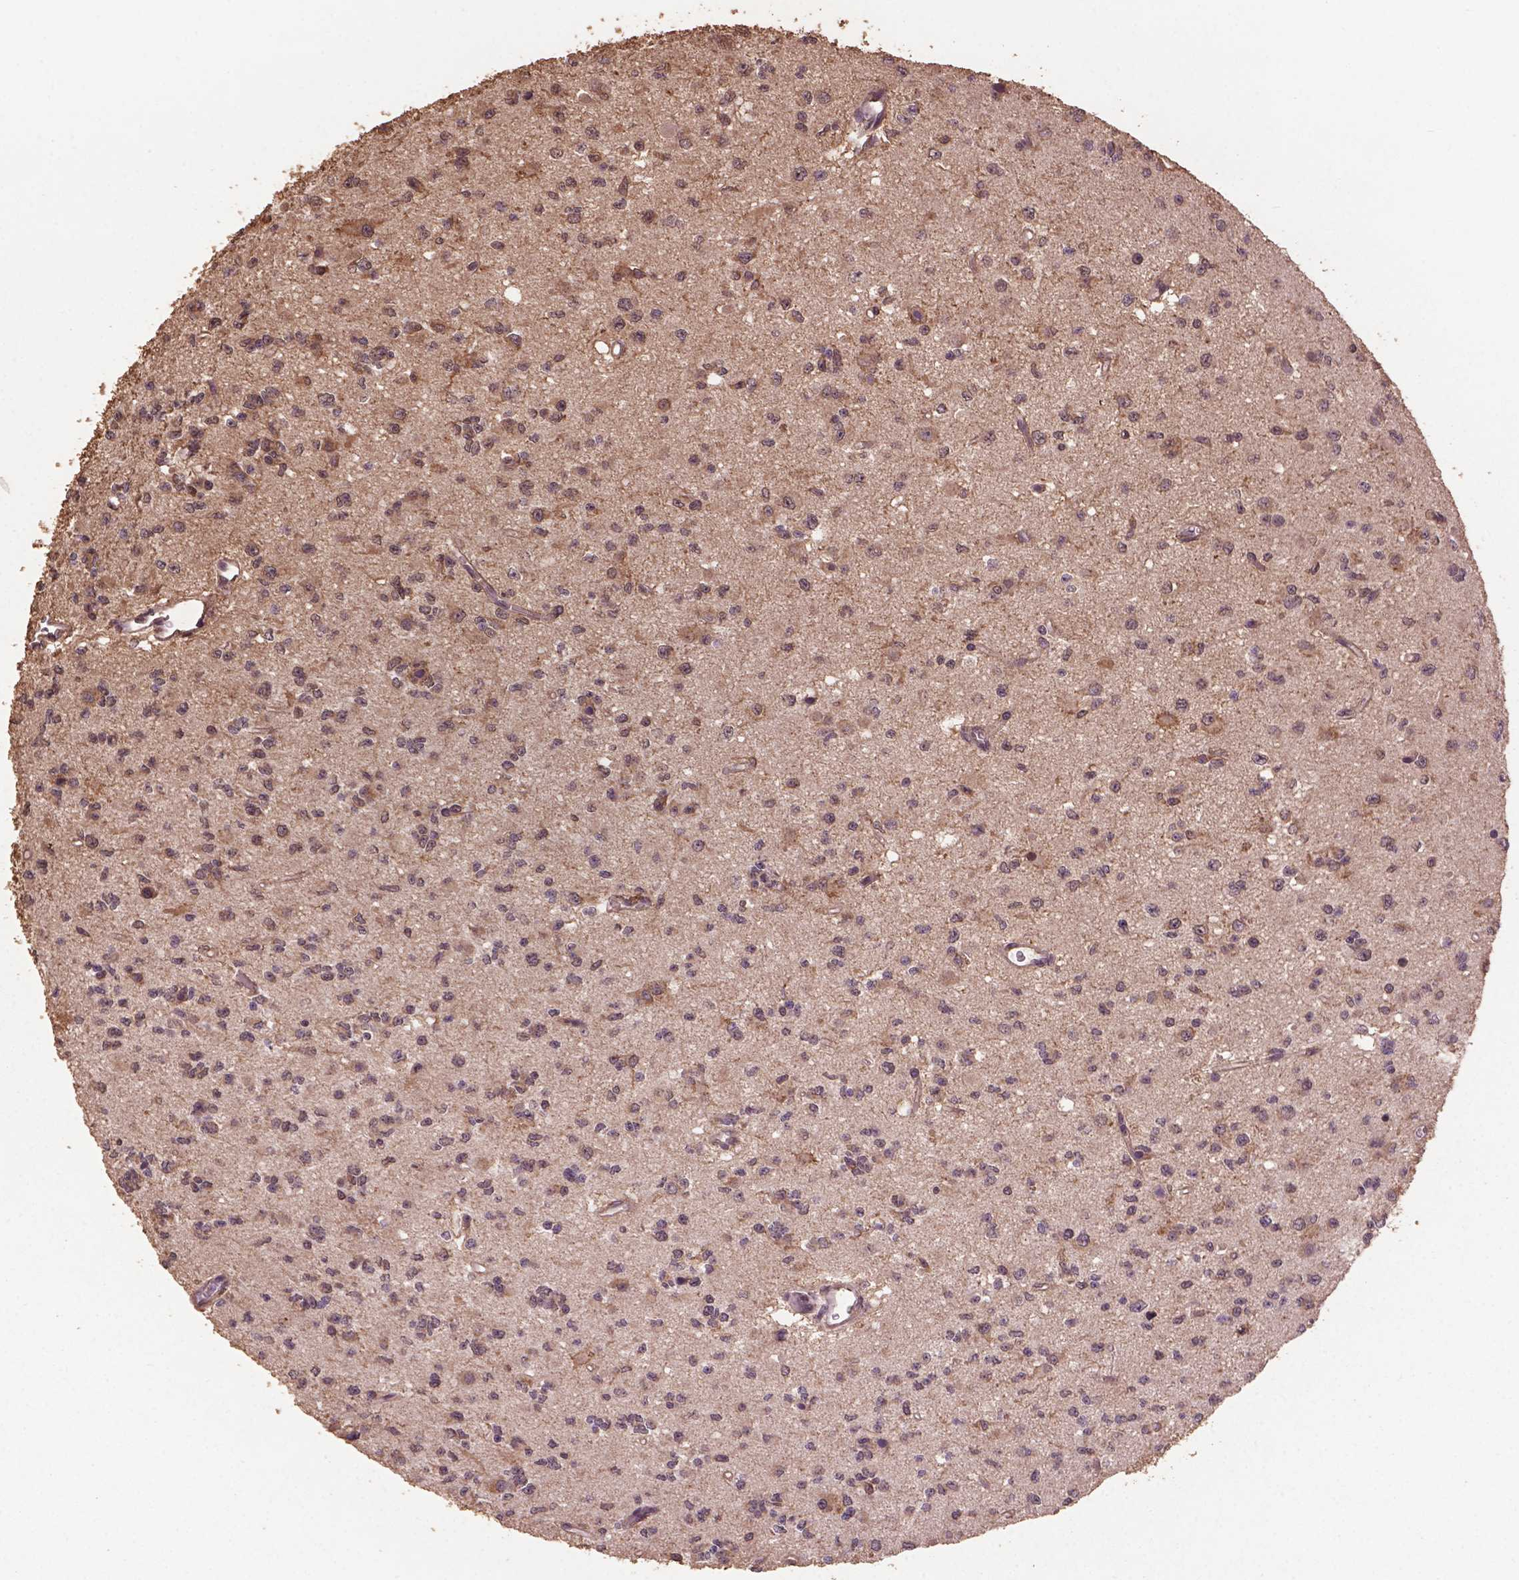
{"staining": {"intensity": "weak", "quantity": ">75%", "location": "cytoplasmic/membranous"}, "tissue": "glioma", "cell_type": "Tumor cells", "image_type": "cancer", "snomed": [{"axis": "morphology", "description": "Glioma, malignant, Low grade"}, {"axis": "topography", "description": "Brain"}], "caption": "Malignant low-grade glioma stained with a brown dye shows weak cytoplasmic/membranous positive staining in approximately >75% of tumor cells.", "gene": "BABAM1", "patient": {"sex": "female", "age": 45}}